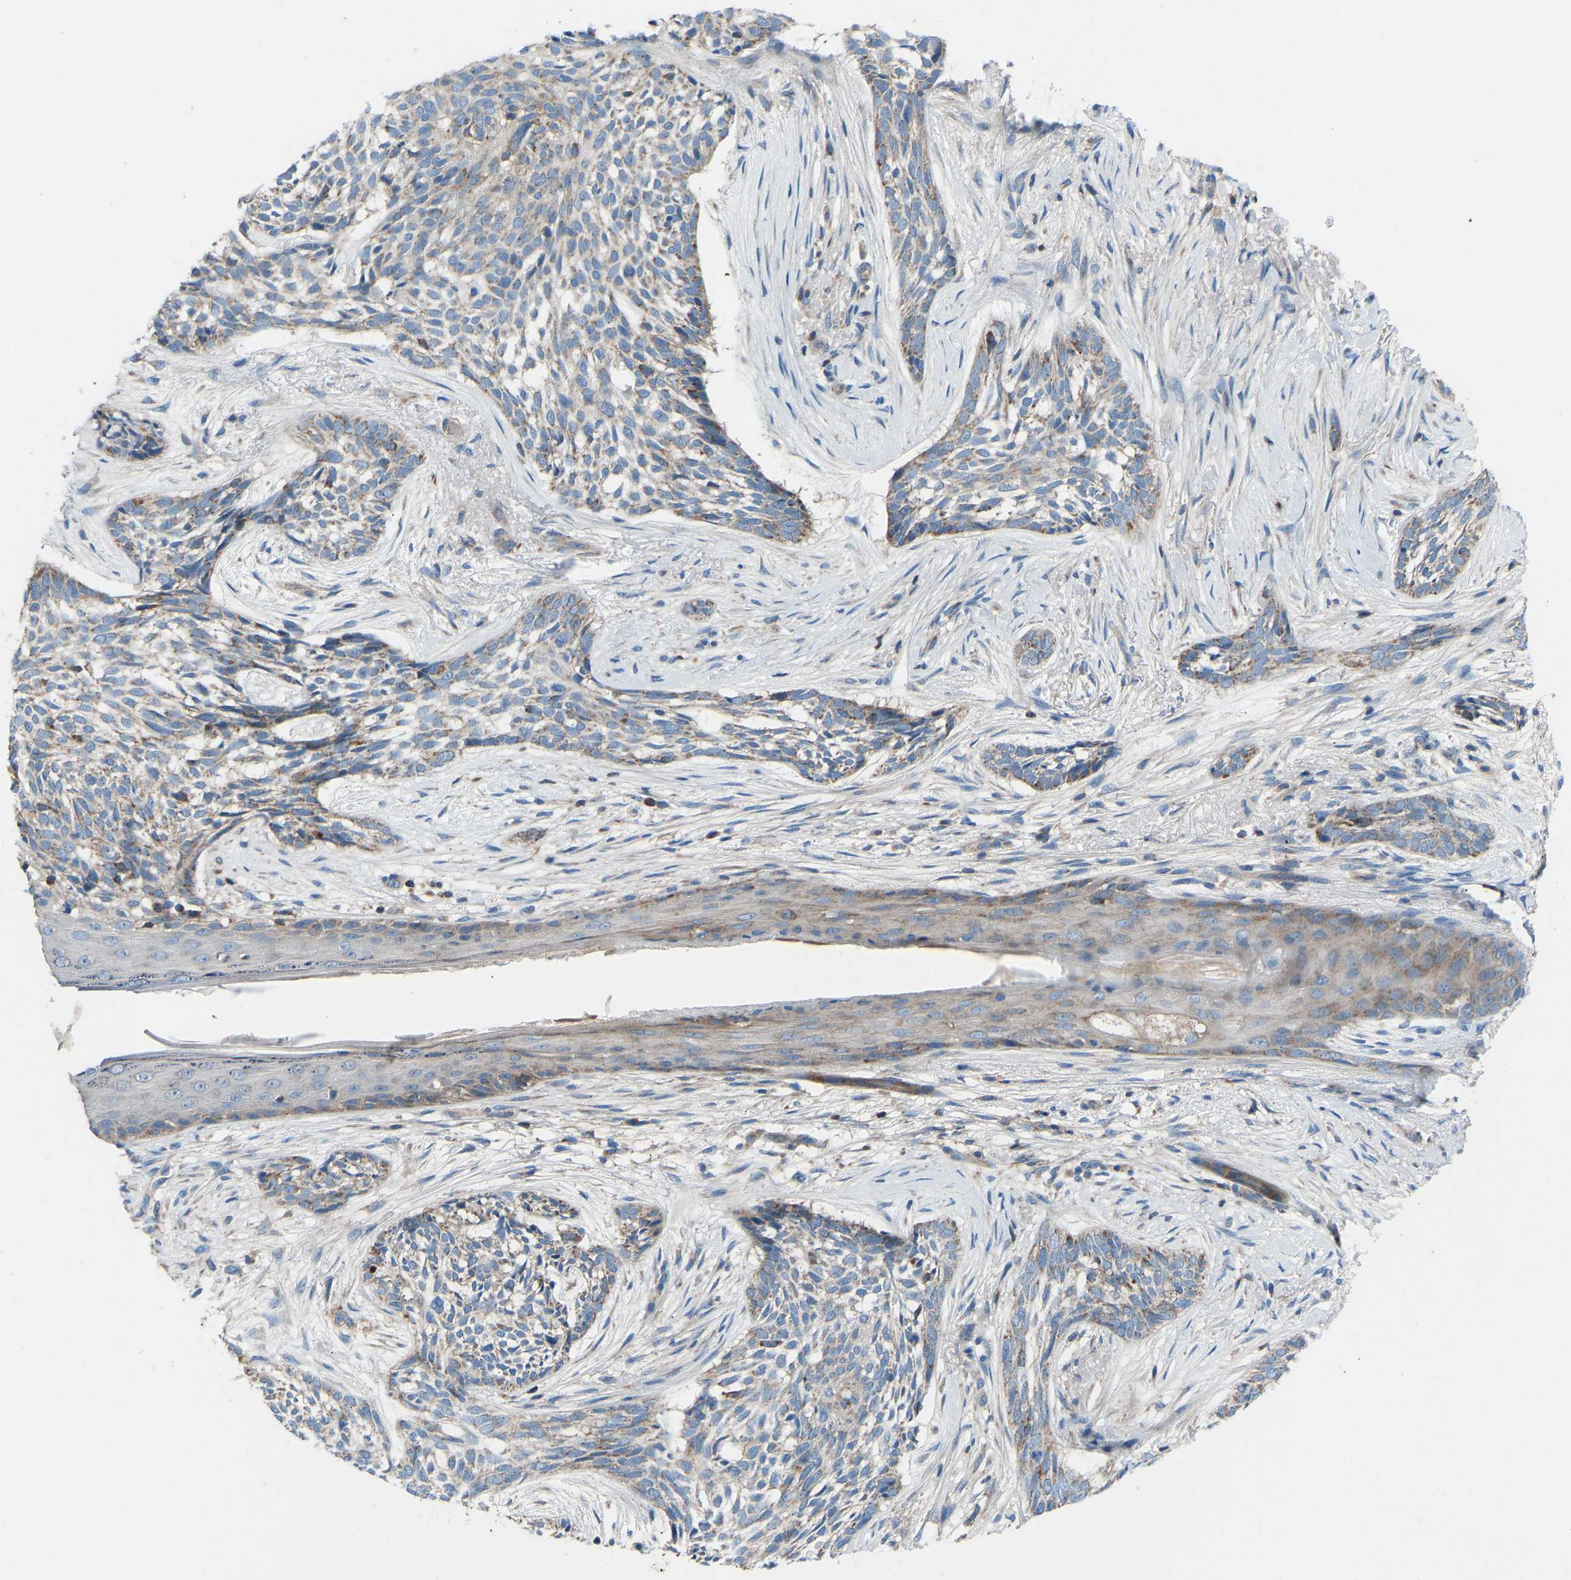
{"staining": {"intensity": "weak", "quantity": ">75%", "location": "cytoplasmic/membranous"}, "tissue": "skin cancer", "cell_type": "Tumor cells", "image_type": "cancer", "snomed": [{"axis": "morphology", "description": "Basal cell carcinoma"}, {"axis": "topography", "description": "Skin"}], "caption": "Weak cytoplasmic/membranous staining is appreciated in about >75% of tumor cells in skin cancer.", "gene": "GRK6", "patient": {"sex": "female", "age": 88}}